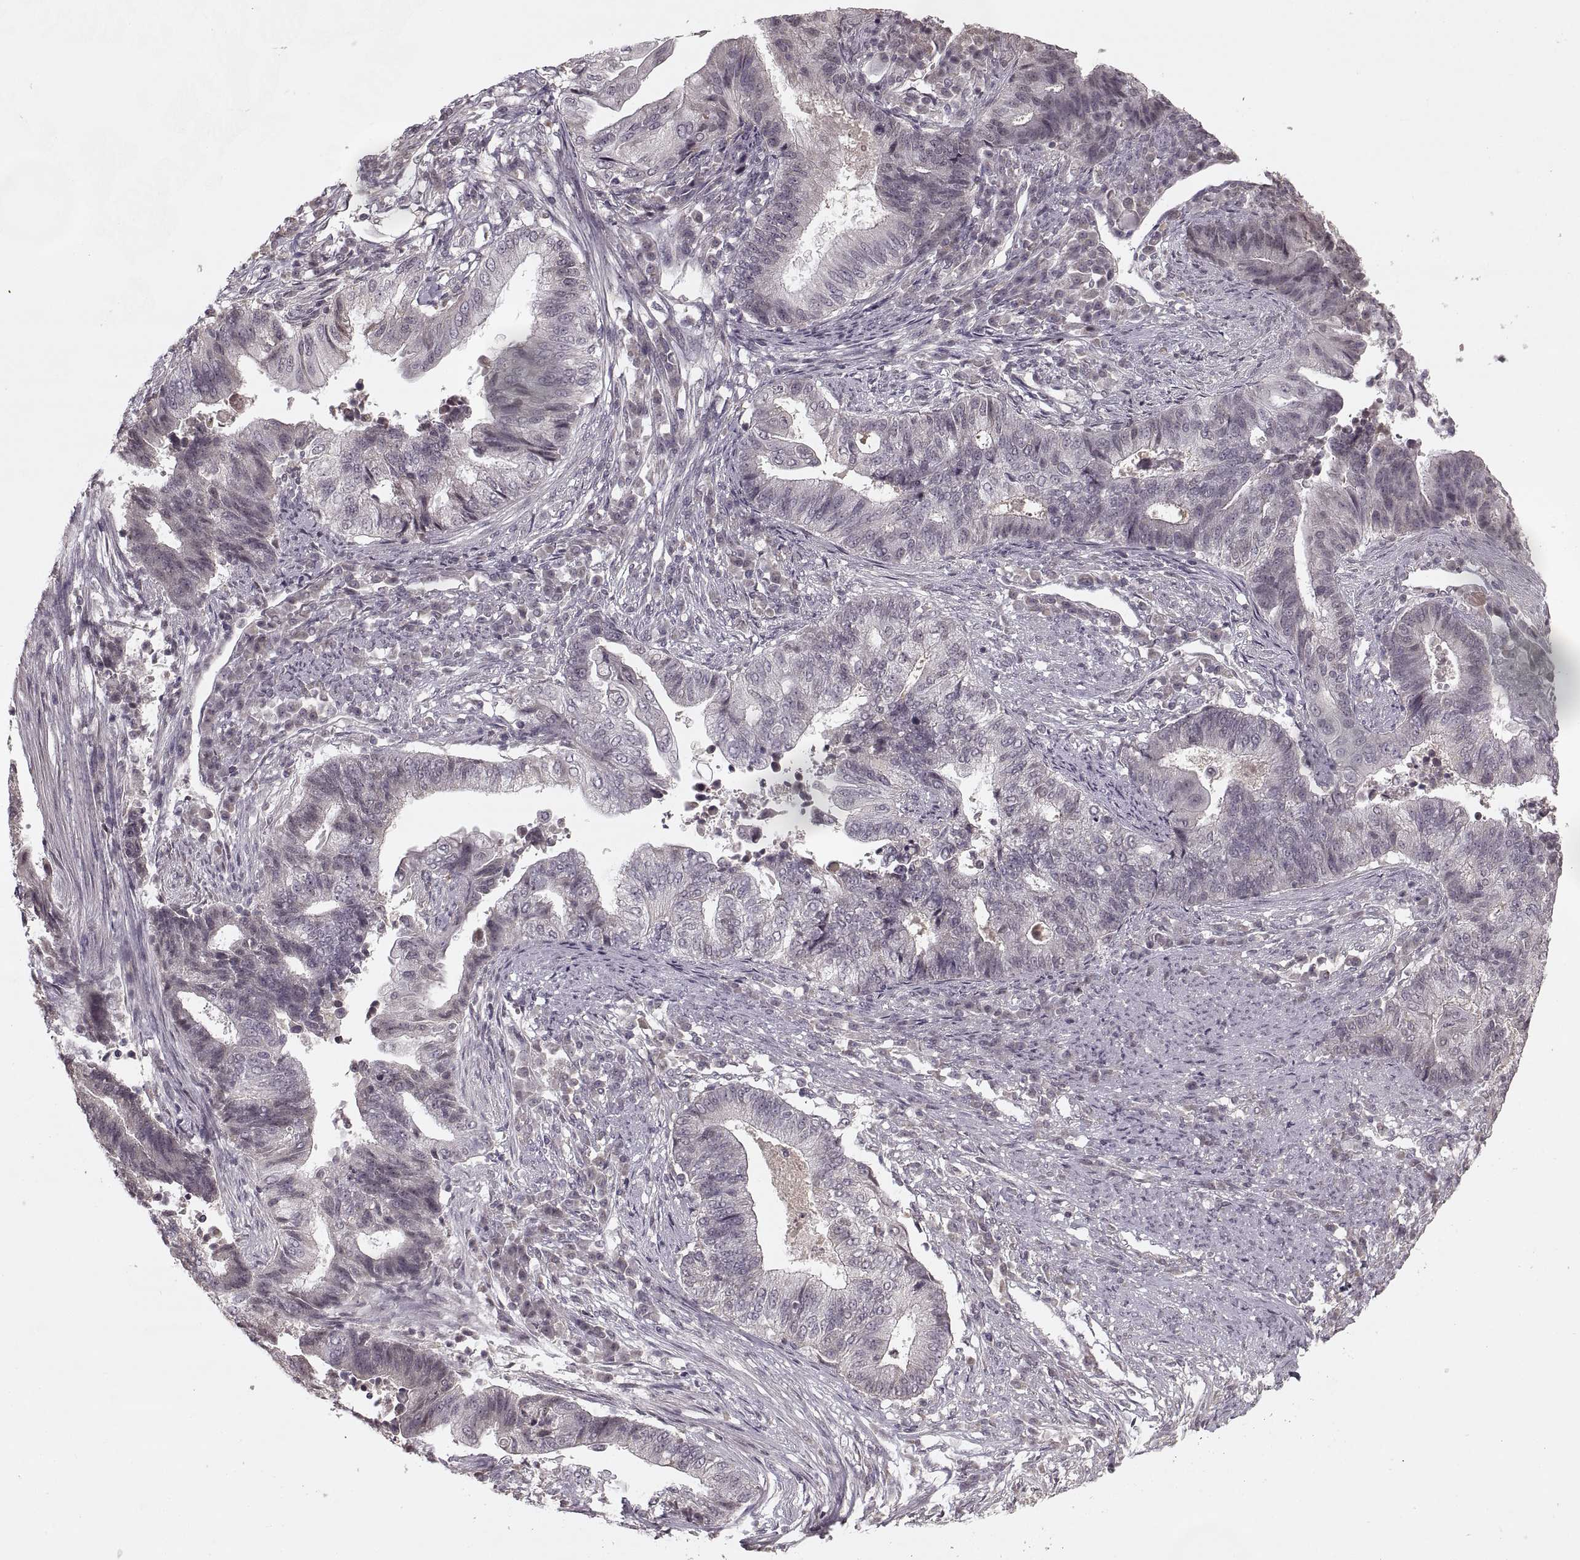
{"staining": {"intensity": "negative", "quantity": "none", "location": "none"}, "tissue": "endometrial cancer", "cell_type": "Tumor cells", "image_type": "cancer", "snomed": [{"axis": "morphology", "description": "Adenocarcinoma, NOS"}, {"axis": "topography", "description": "Uterus"}, {"axis": "topography", "description": "Endometrium"}], "caption": "Endometrial cancer (adenocarcinoma) was stained to show a protein in brown. There is no significant staining in tumor cells.", "gene": "ASIC3", "patient": {"sex": "female", "age": 54}}